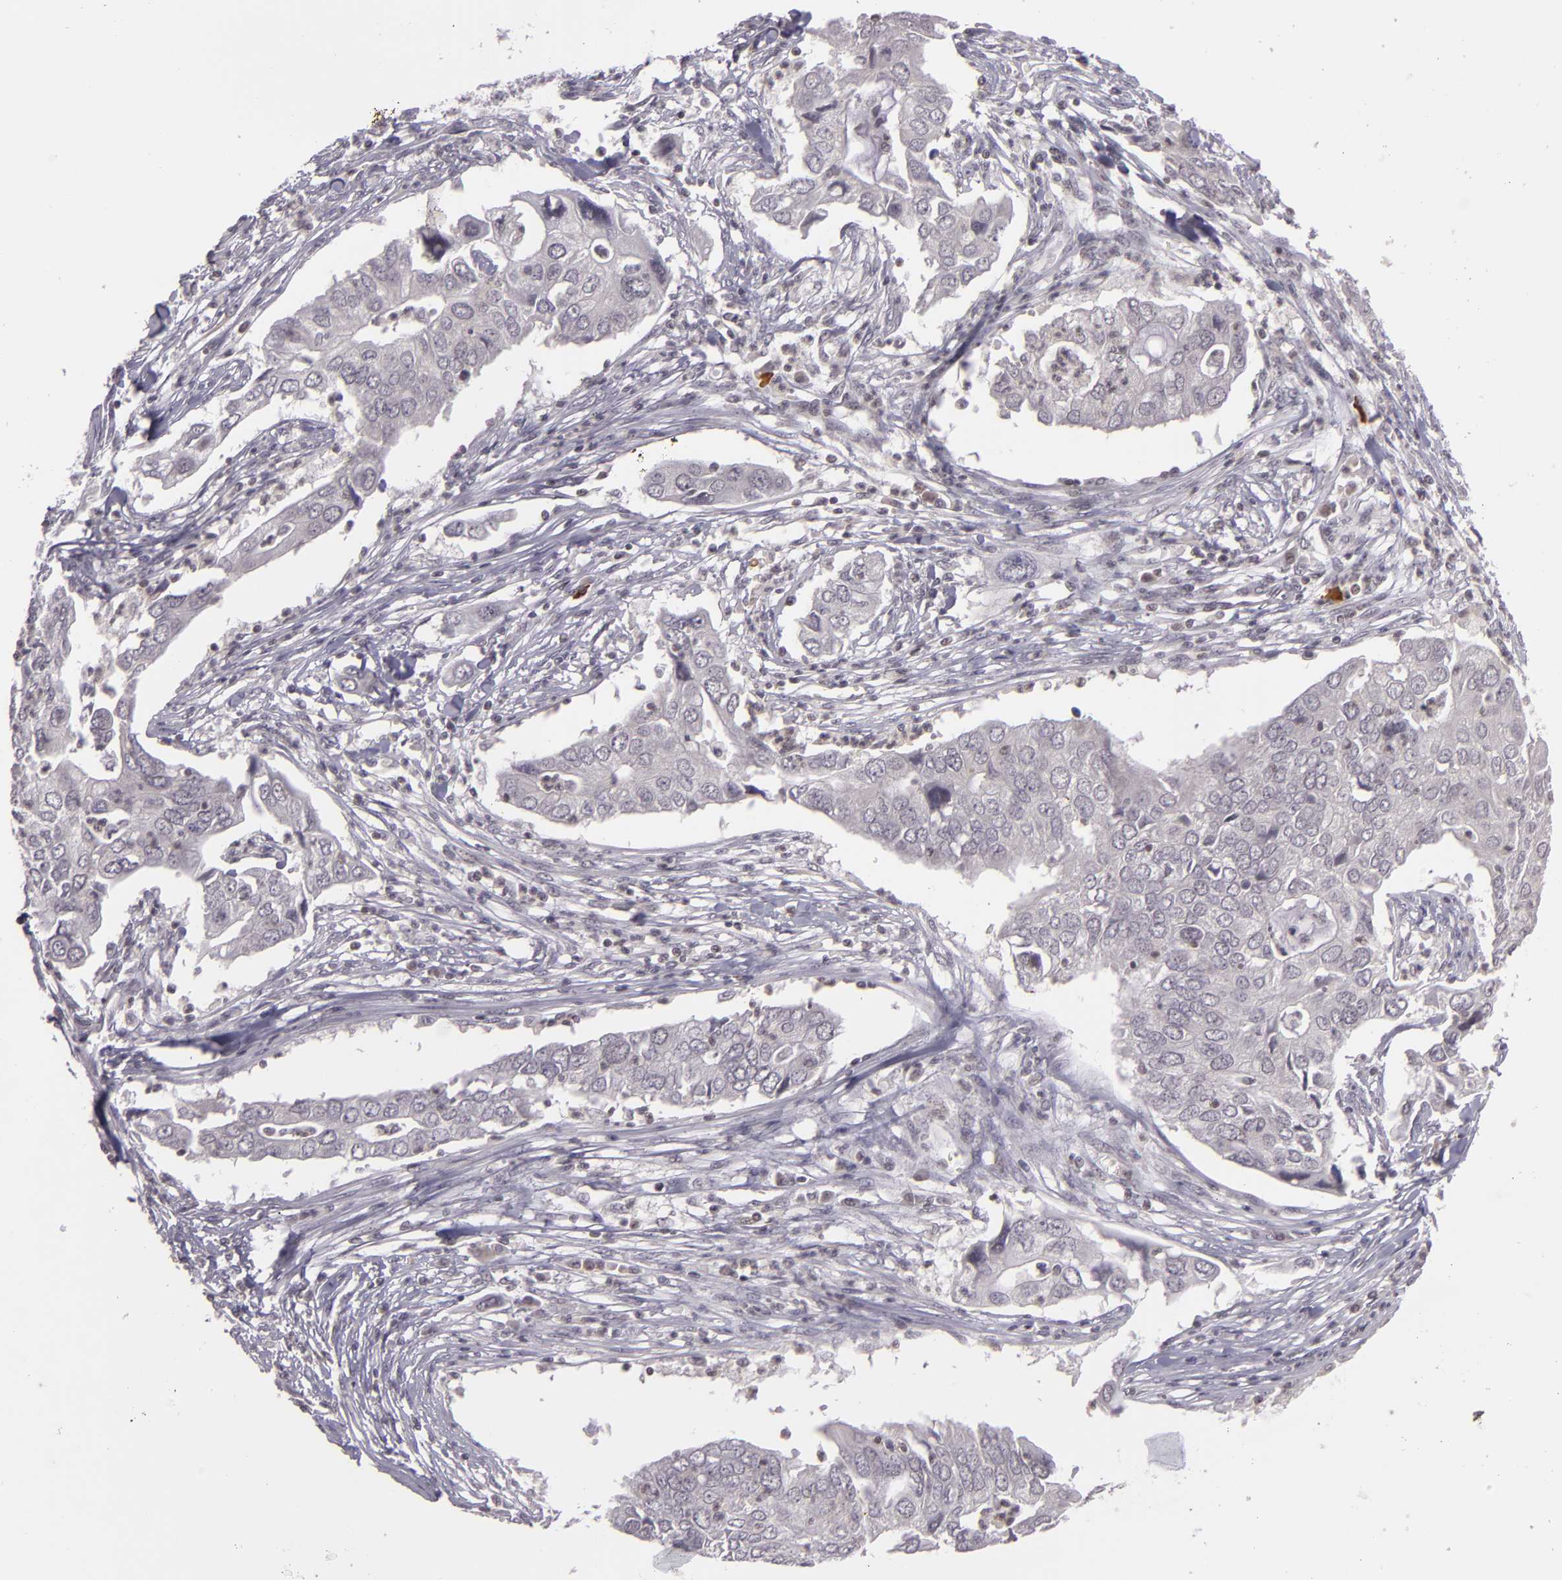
{"staining": {"intensity": "negative", "quantity": "none", "location": "none"}, "tissue": "lung cancer", "cell_type": "Tumor cells", "image_type": "cancer", "snomed": [{"axis": "morphology", "description": "Adenocarcinoma, NOS"}, {"axis": "topography", "description": "Lung"}], "caption": "Protein analysis of adenocarcinoma (lung) exhibits no significant expression in tumor cells. Brightfield microscopy of immunohistochemistry (IHC) stained with DAB (3,3'-diaminobenzidine) (brown) and hematoxylin (blue), captured at high magnification.", "gene": "ZFX", "patient": {"sex": "male", "age": 48}}